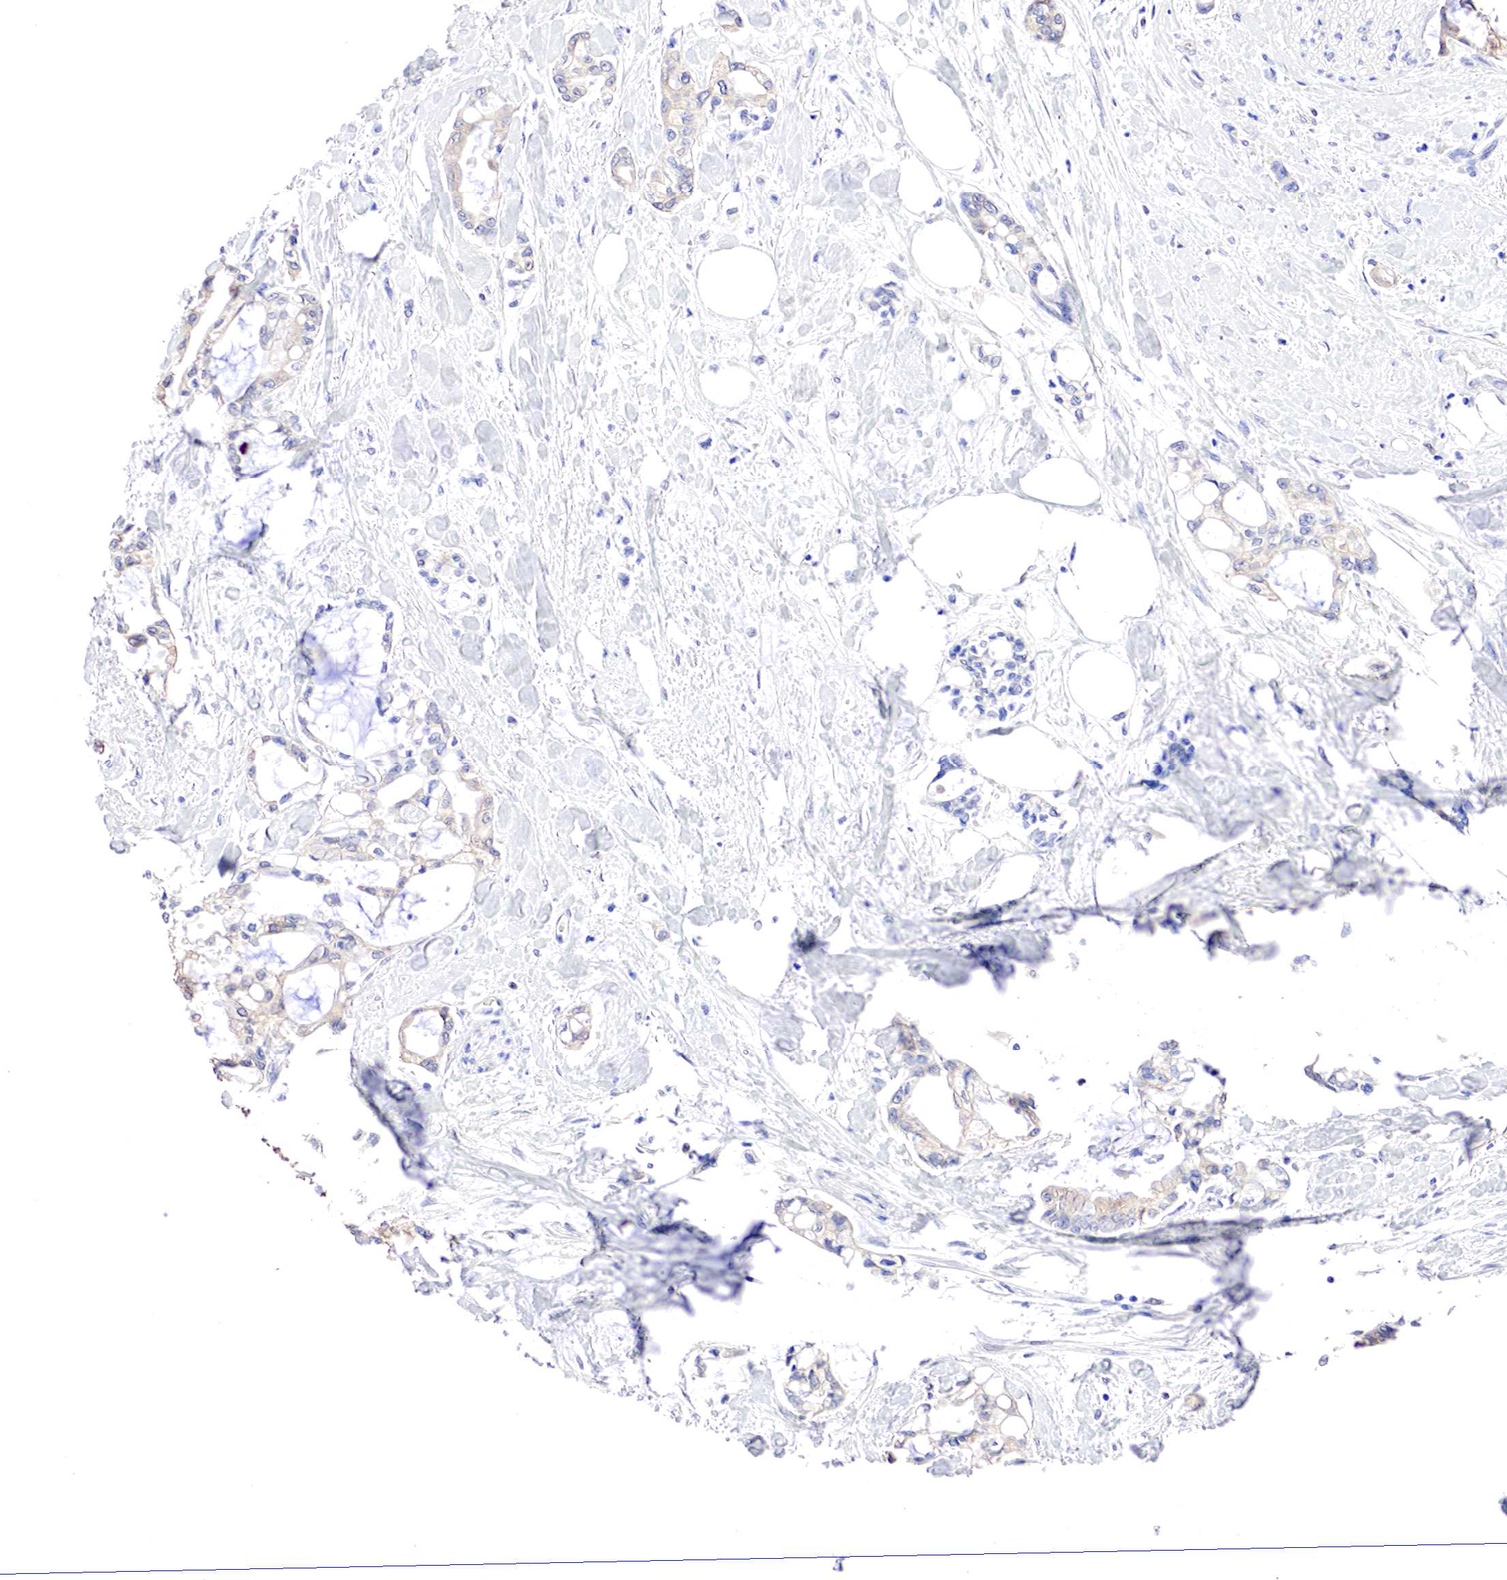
{"staining": {"intensity": "negative", "quantity": "none", "location": "none"}, "tissue": "pancreatic cancer", "cell_type": "Tumor cells", "image_type": "cancer", "snomed": [{"axis": "morphology", "description": "Adenocarcinoma, NOS"}, {"axis": "topography", "description": "Pancreas"}], "caption": "This is an IHC micrograph of human adenocarcinoma (pancreatic). There is no positivity in tumor cells.", "gene": "GATA1", "patient": {"sex": "female", "age": 70}}